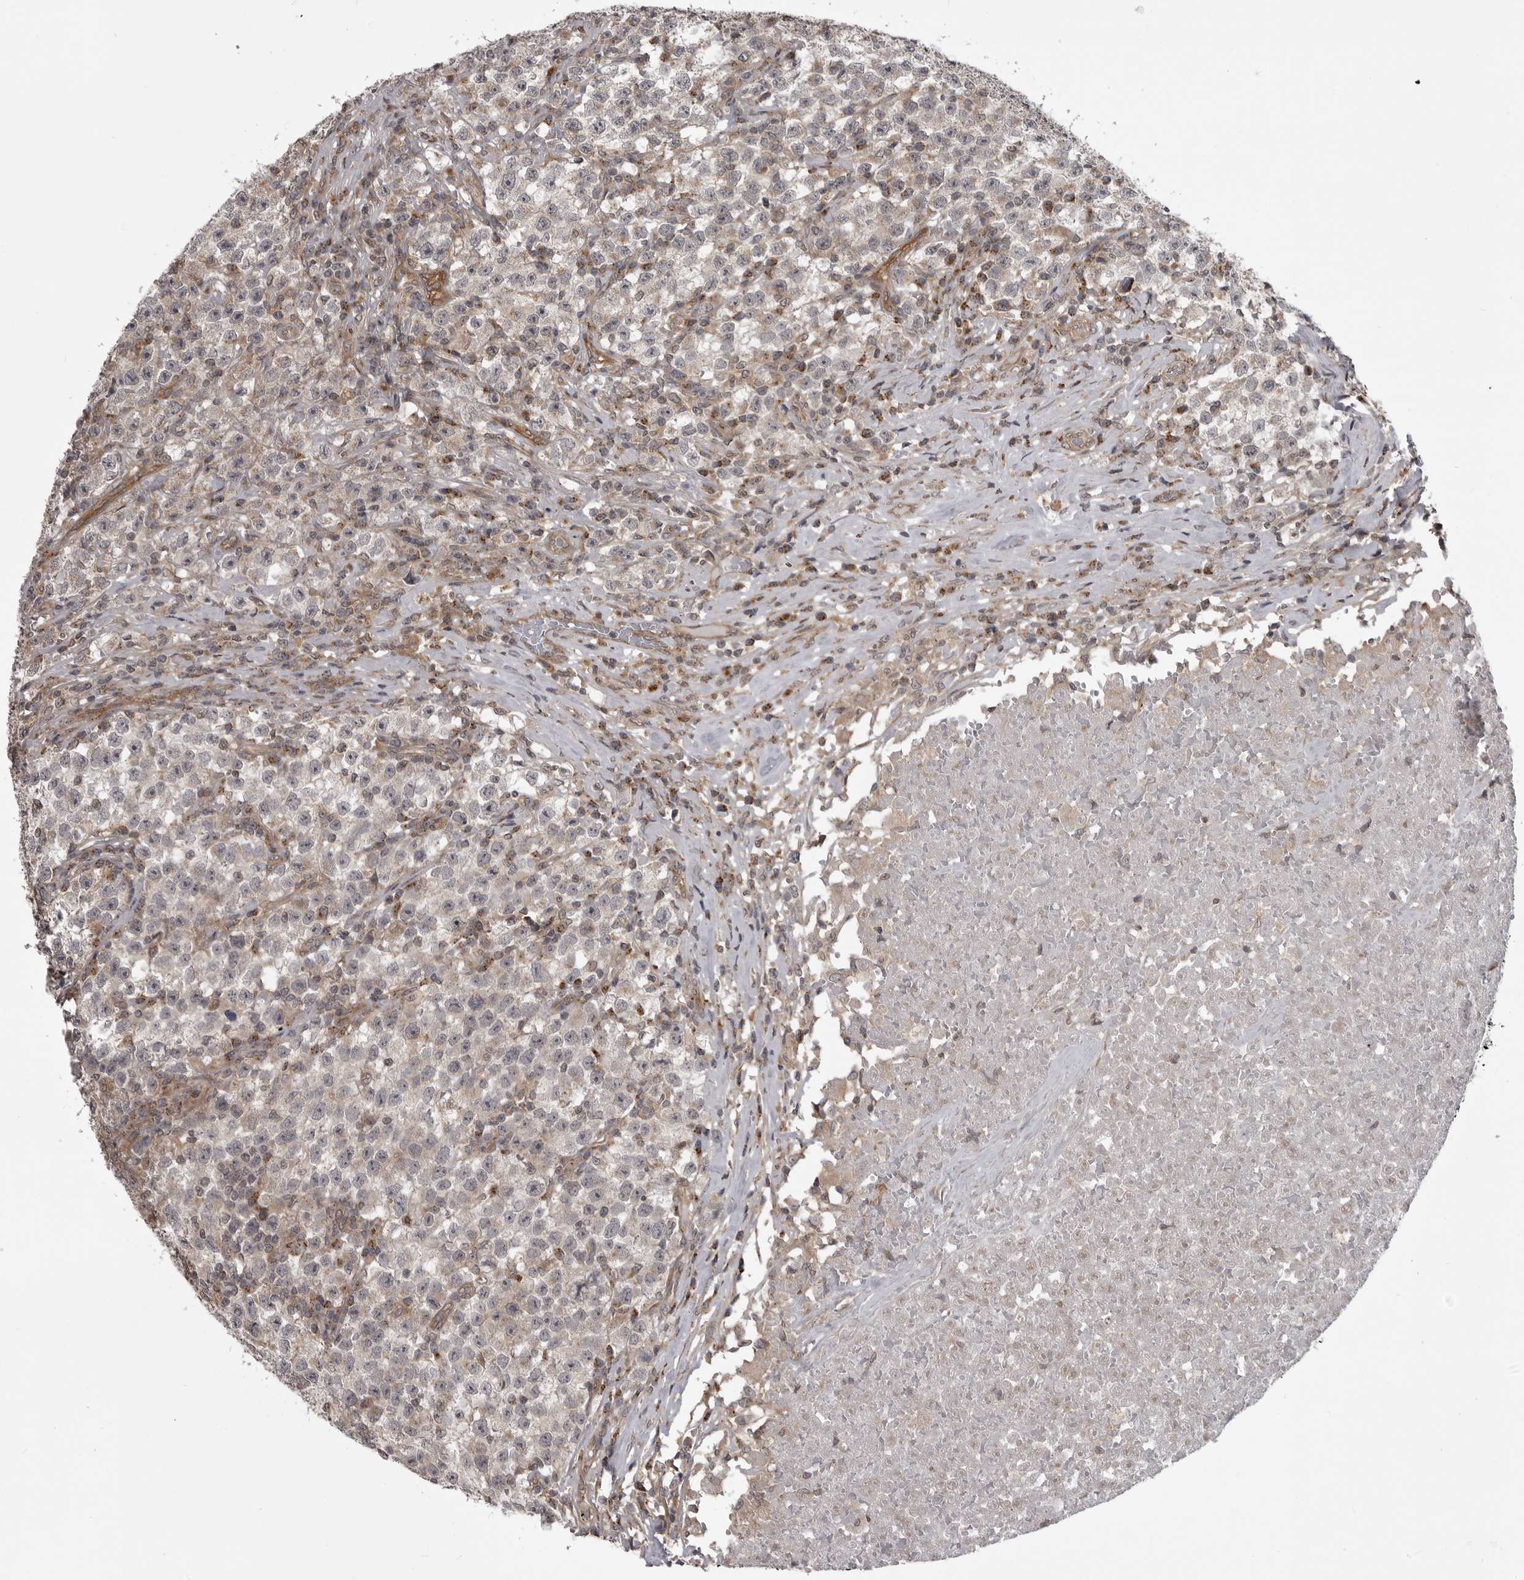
{"staining": {"intensity": "negative", "quantity": "none", "location": "none"}, "tissue": "testis cancer", "cell_type": "Tumor cells", "image_type": "cancer", "snomed": [{"axis": "morphology", "description": "Seminoma, NOS"}, {"axis": "topography", "description": "Testis"}], "caption": "This is an immunohistochemistry micrograph of seminoma (testis). There is no expression in tumor cells.", "gene": "SNX16", "patient": {"sex": "male", "age": 22}}